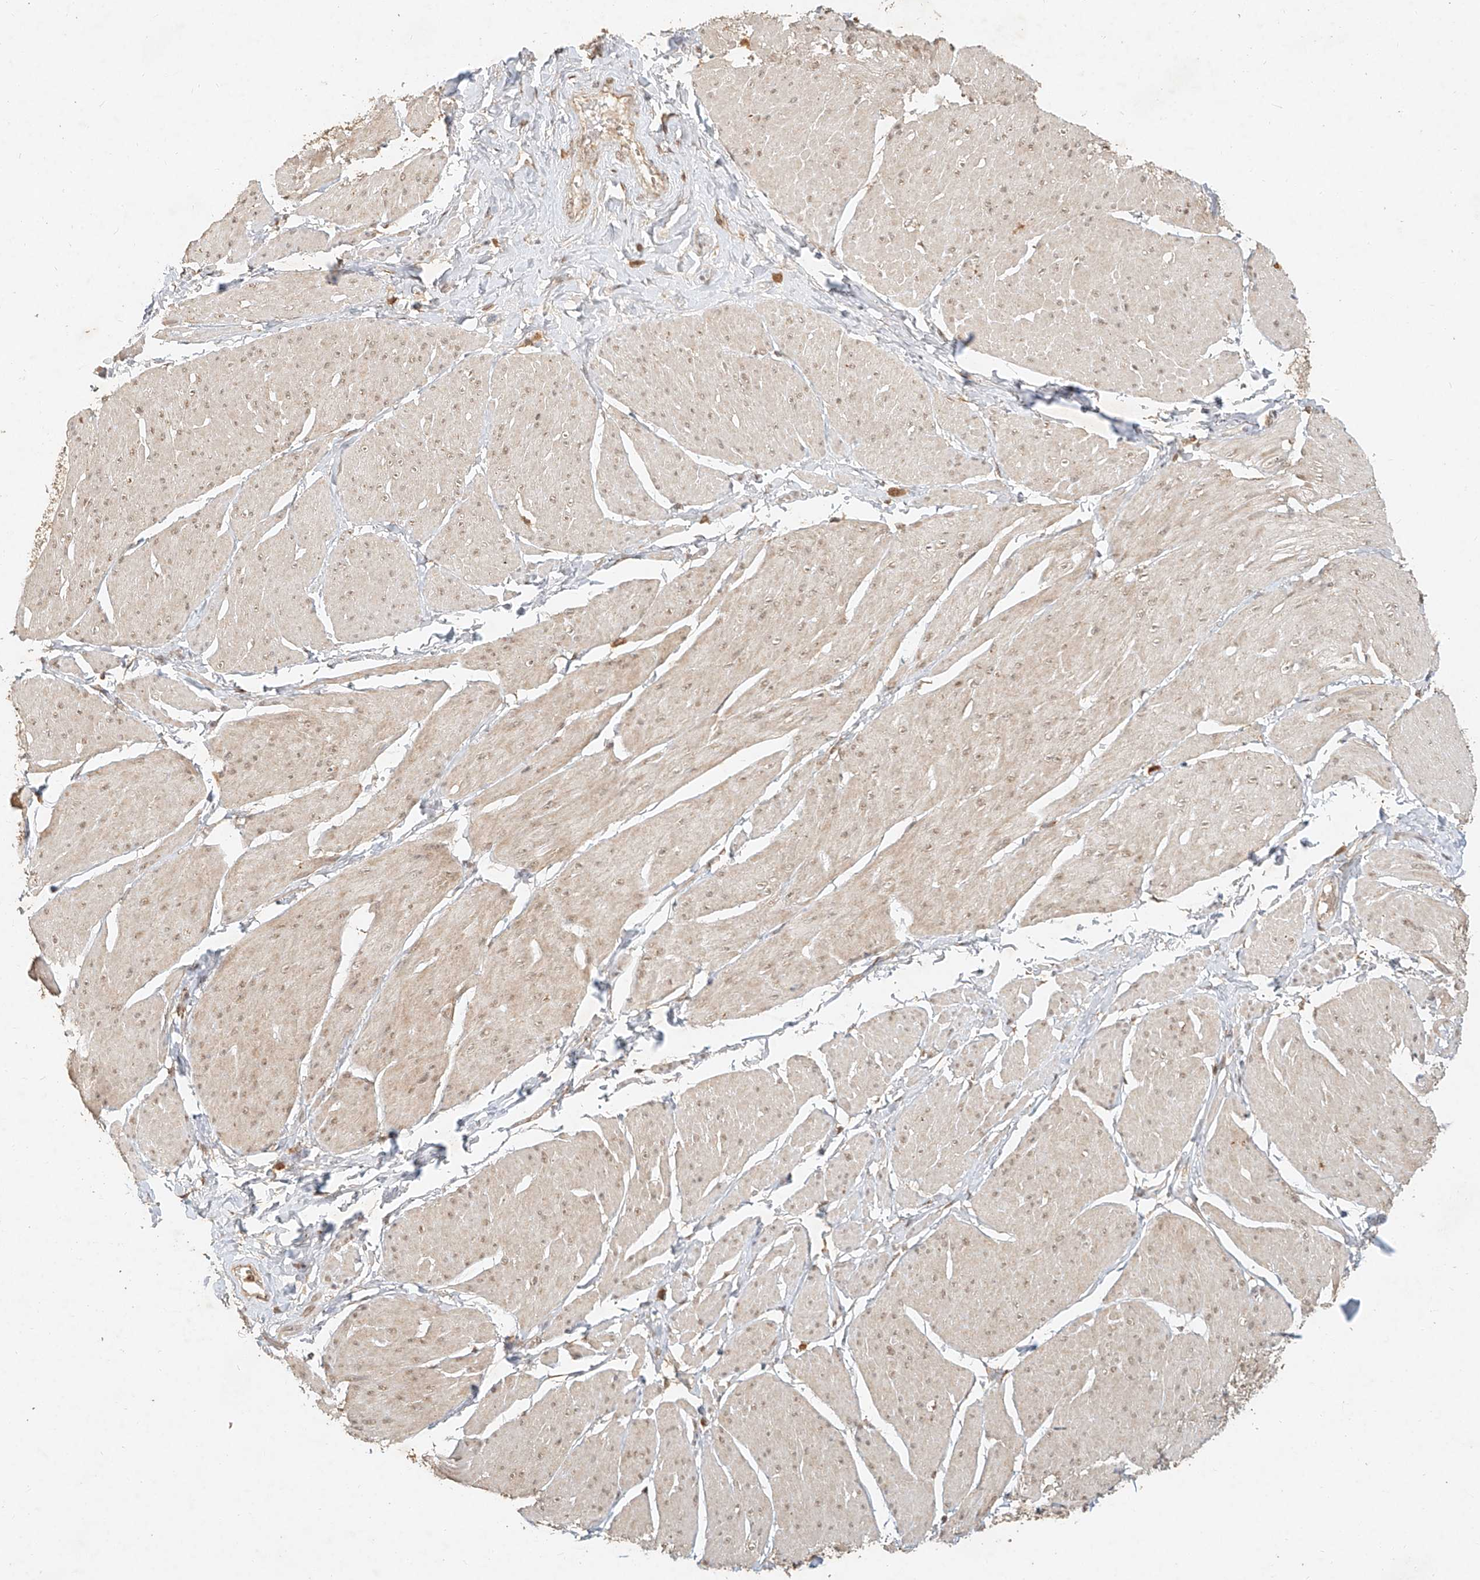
{"staining": {"intensity": "weak", "quantity": ">75%", "location": "cytoplasmic/membranous,nuclear"}, "tissue": "smooth muscle", "cell_type": "Smooth muscle cells", "image_type": "normal", "snomed": [{"axis": "morphology", "description": "Urothelial carcinoma, High grade"}, {"axis": "topography", "description": "Urinary bladder"}], "caption": "The histopathology image demonstrates a brown stain indicating the presence of a protein in the cytoplasmic/membranous,nuclear of smooth muscle cells in smooth muscle.", "gene": "CXorf58", "patient": {"sex": "male", "age": 46}}